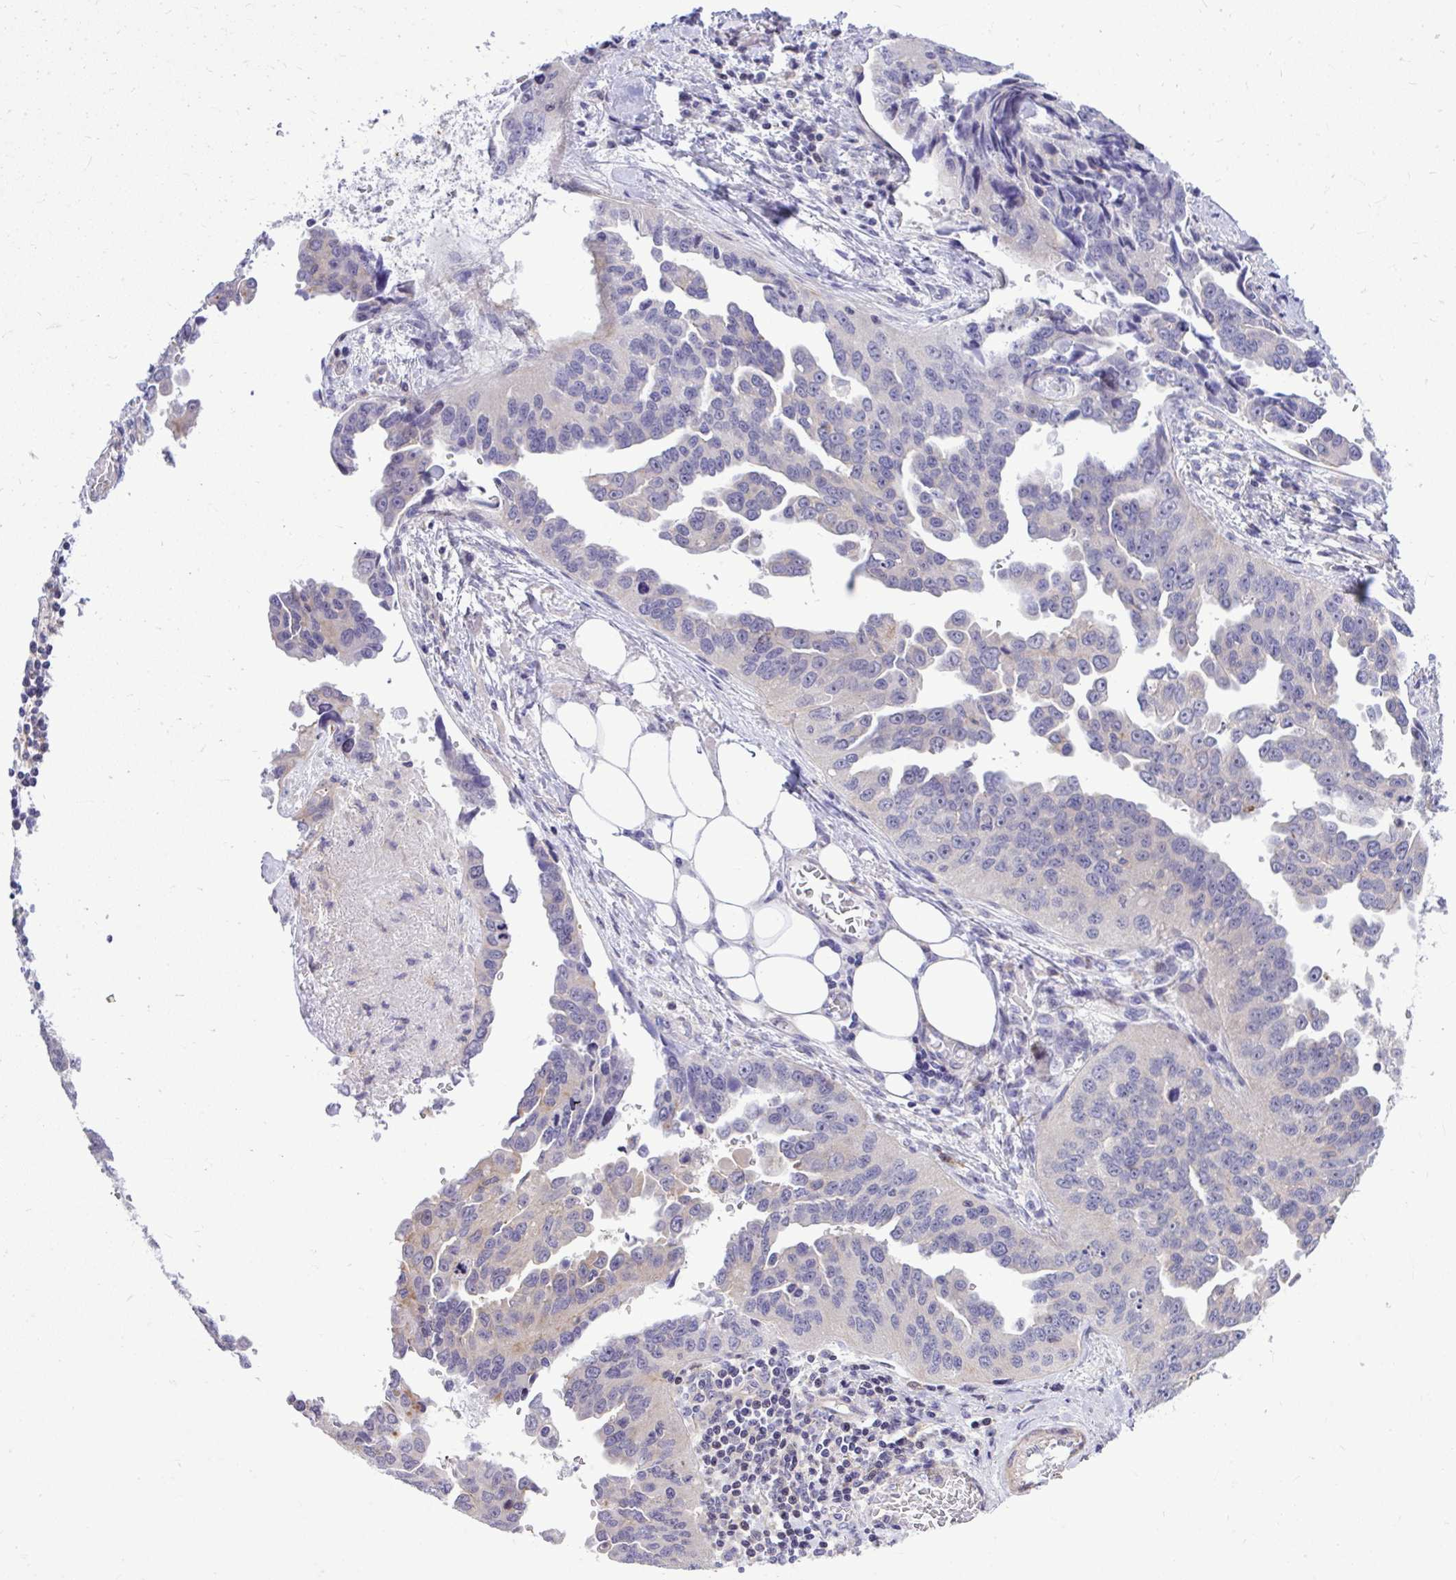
{"staining": {"intensity": "negative", "quantity": "none", "location": "none"}, "tissue": "ovarian cancer", "cell_type": "Tumor cells", "image_type": "cancer", "snomed": [{"axis": "morphology", "description": "Cystadenocarcinoma, serous, NOS"}, {"axis": "topography", "description": "Ovary"}], "caption": "Micrograph shows no protein staining in tumor cells of ovarian cancer (serous cystadenocarcinoma) tissue.", "gene": "GRK4", "patient": {"sex": "female", "age": 75}}